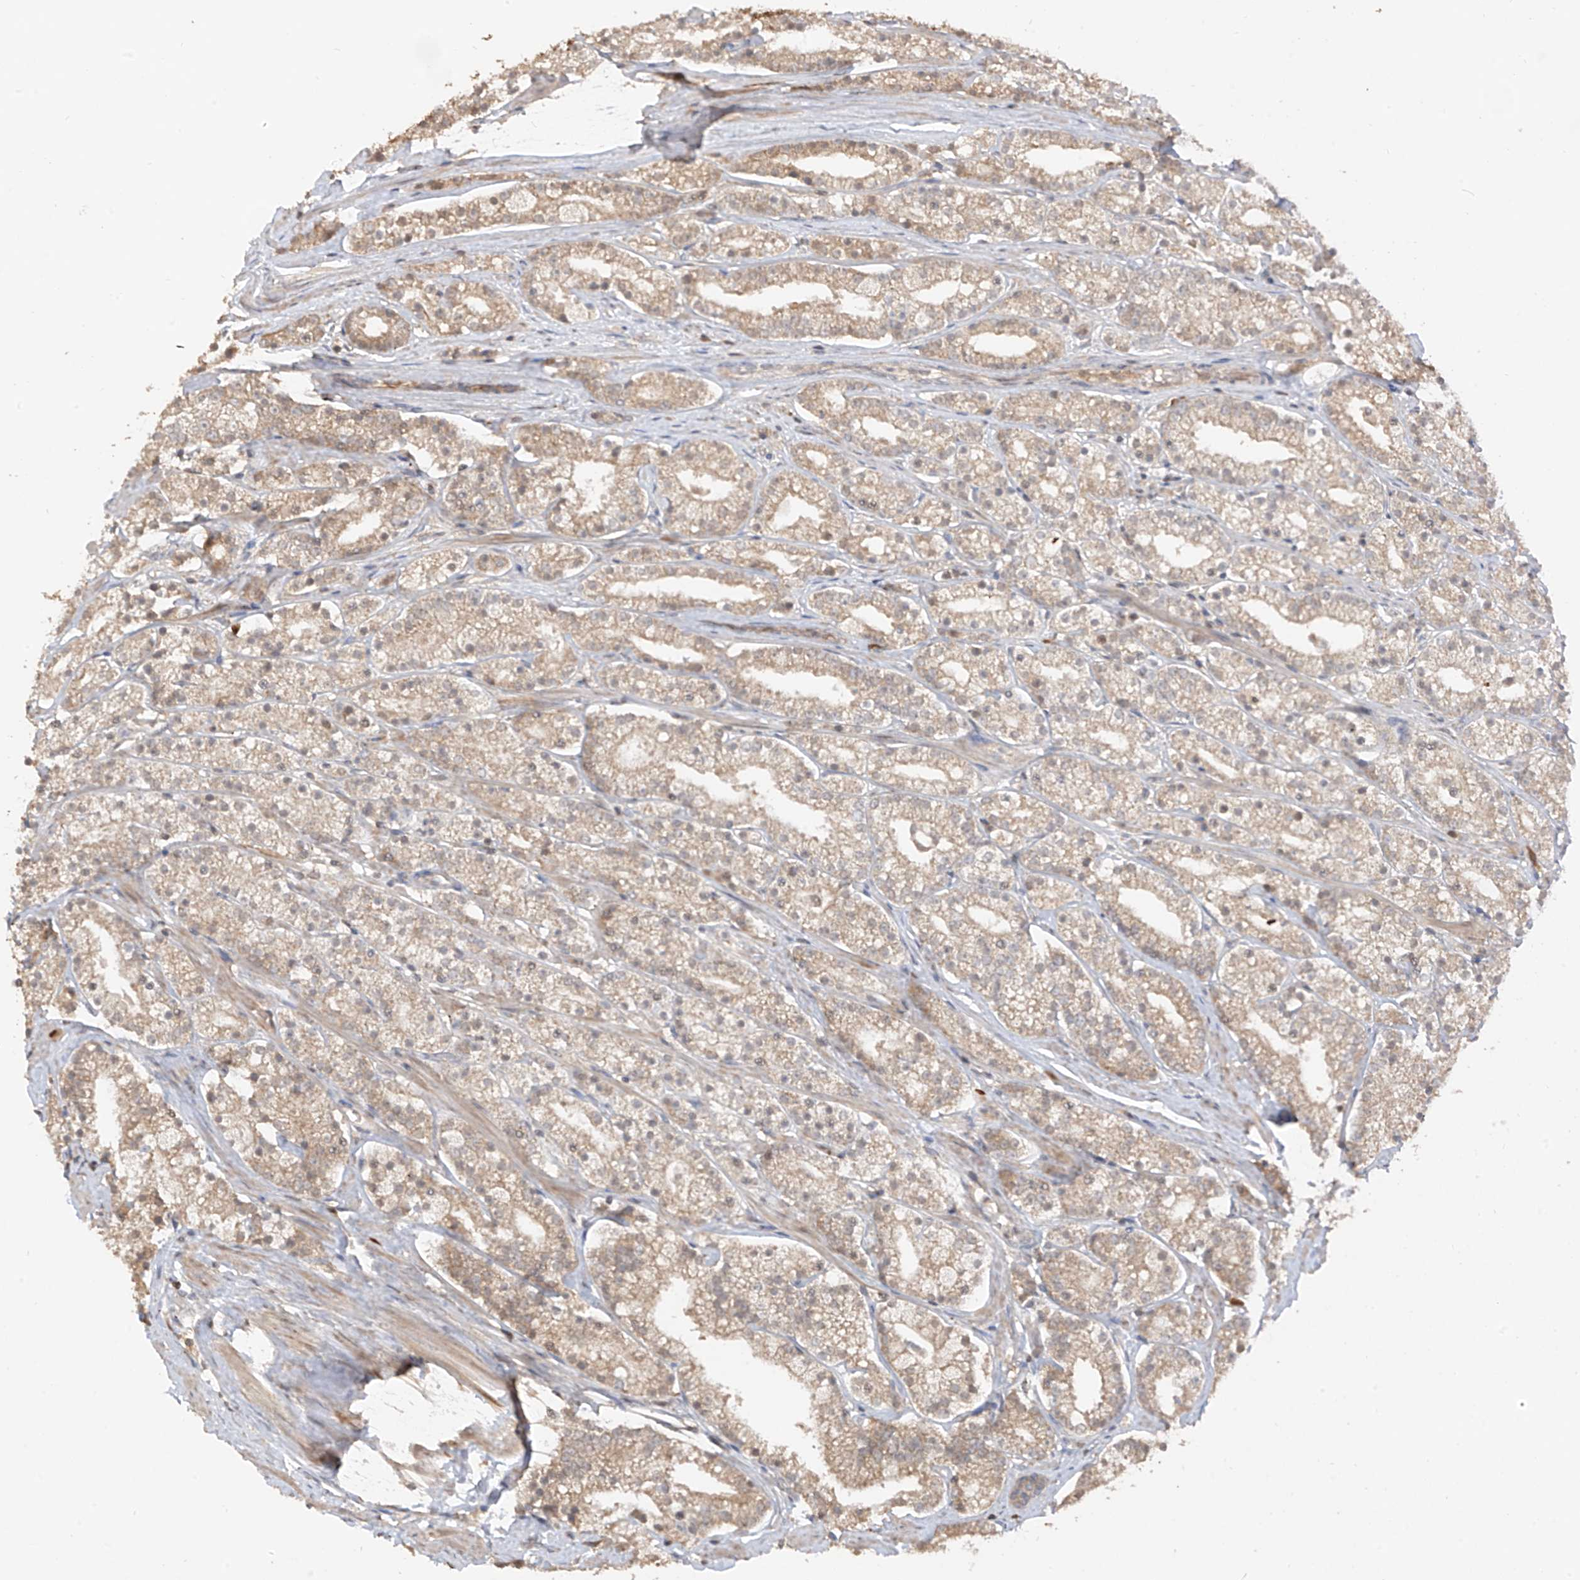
{"staining": {"intensity": "weak", "quantity": ">75%", "location": "cytoplasmic/membranous"}, "tissue": "prostate cancer", "cell_type": "Tumor cells", "image_type": "cancer", "snomed": [{"axis": "morphology", "description": "Adenocarcinoma, High grade"}, {"axis": "topography", "description": "Prostate"}], "caption": "This image exhibits prostate cancer stained with immunohistochemistry to label a protein in brown. The cytoplasmic/membranous of tumor cells show weak positivity for the protein. Nuclei are counter-stained blue.", "gene": "COLGALT2", "patient": {"sex": "male", "age": 69}}